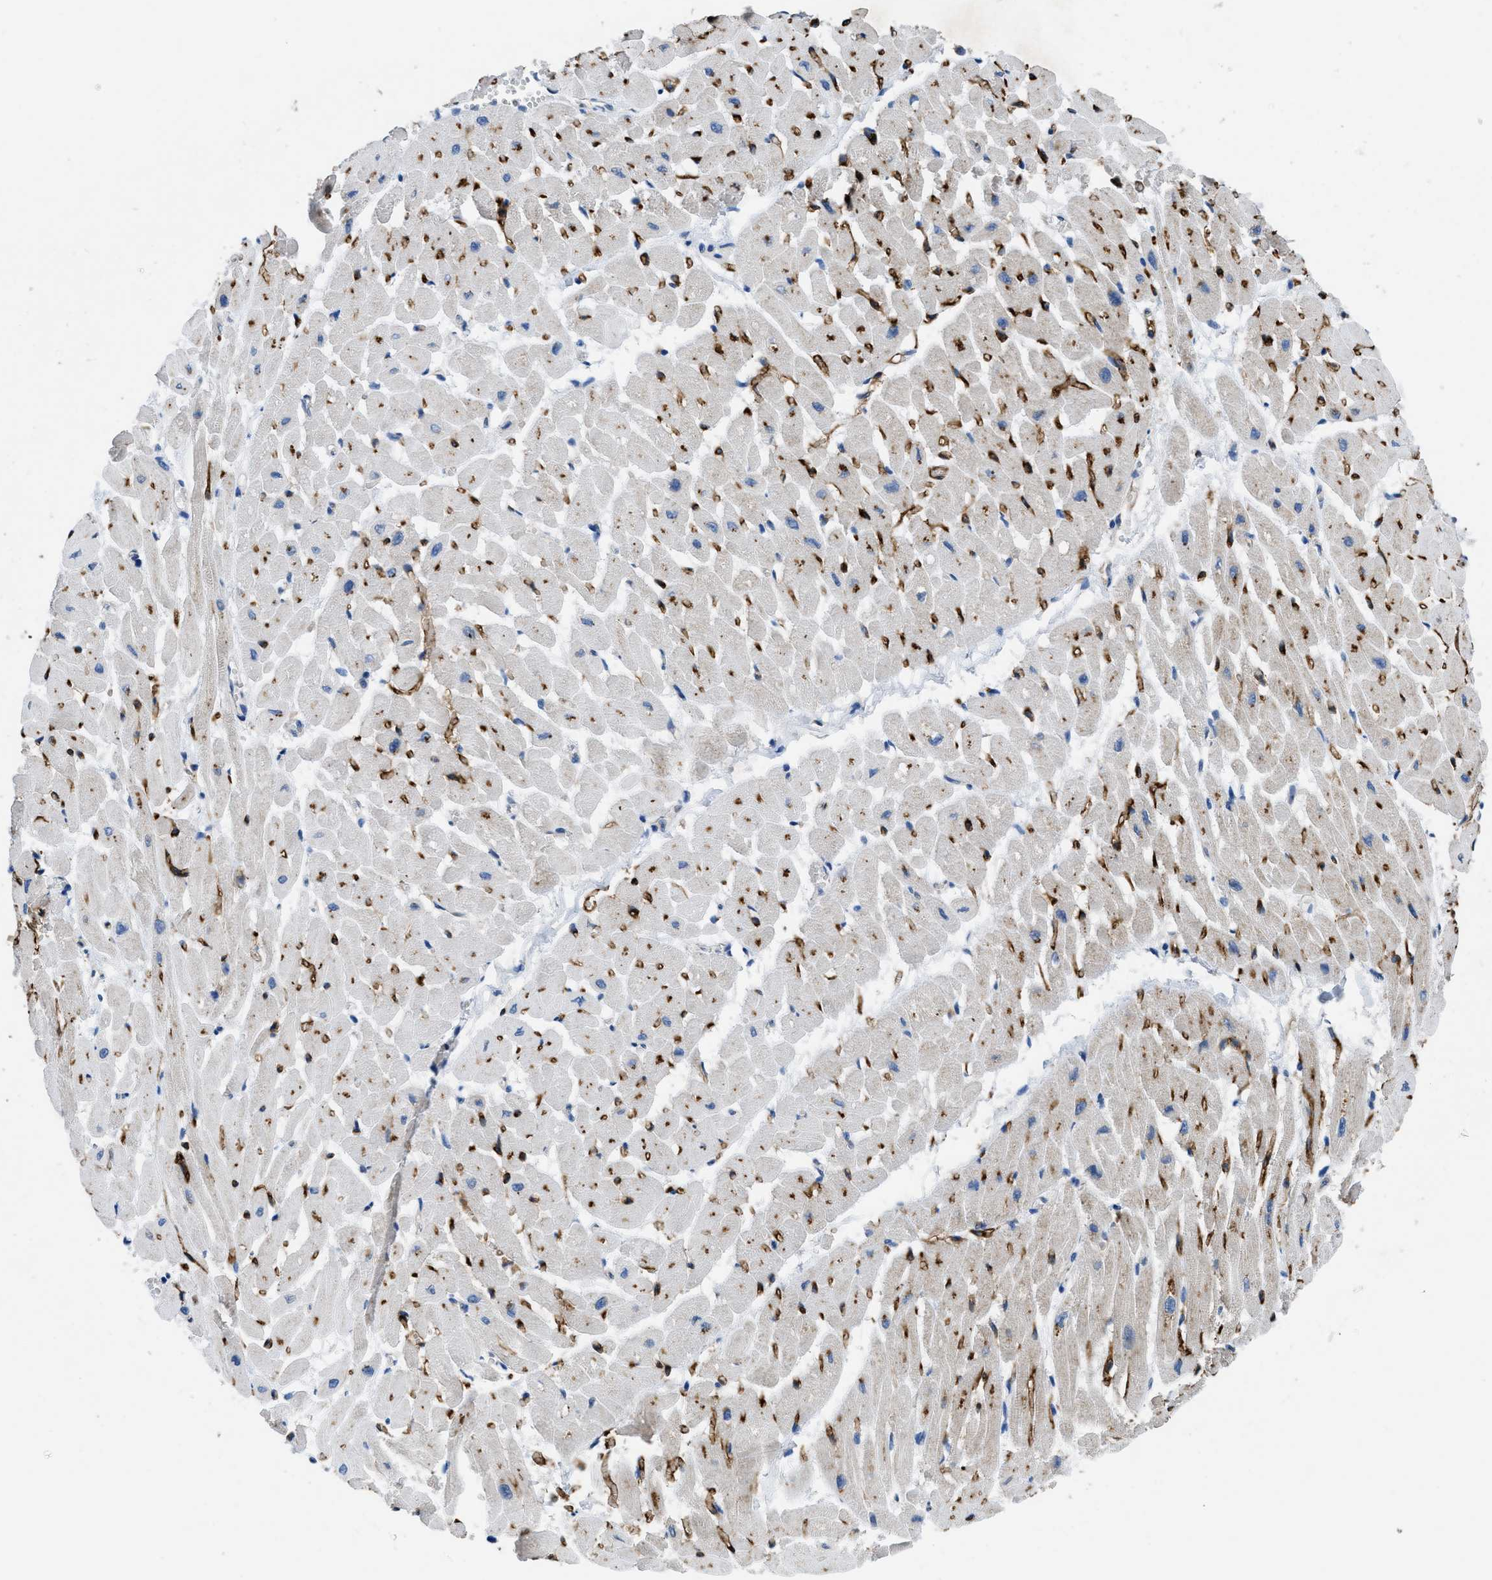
{"staining": {"intensity": "moderate", "quantity": "<25%", "location": "cytoplasmic/membranous"}, "tissue": "heart muscle", "cell_type": "Cardiomyocytes", "image_type": "normal", "snomed": [{"axis": "morphology", "description": "Normal tissue, NOS"}, {"axis": "topography", "description": "Heart"}], "caption": "Immunohistochemical staining of unremarkable heart muscle exhibits <25% levels of moderate cytoplasmic/membranous protein staining in approximately <25% of cardiomyocytes. (DAB (3,3'-diaminobenzidine) = brown stain, brightfield microscopy at high magnification).", "gene": "PGR", "patient": {"sex": "male", "age": 45}}